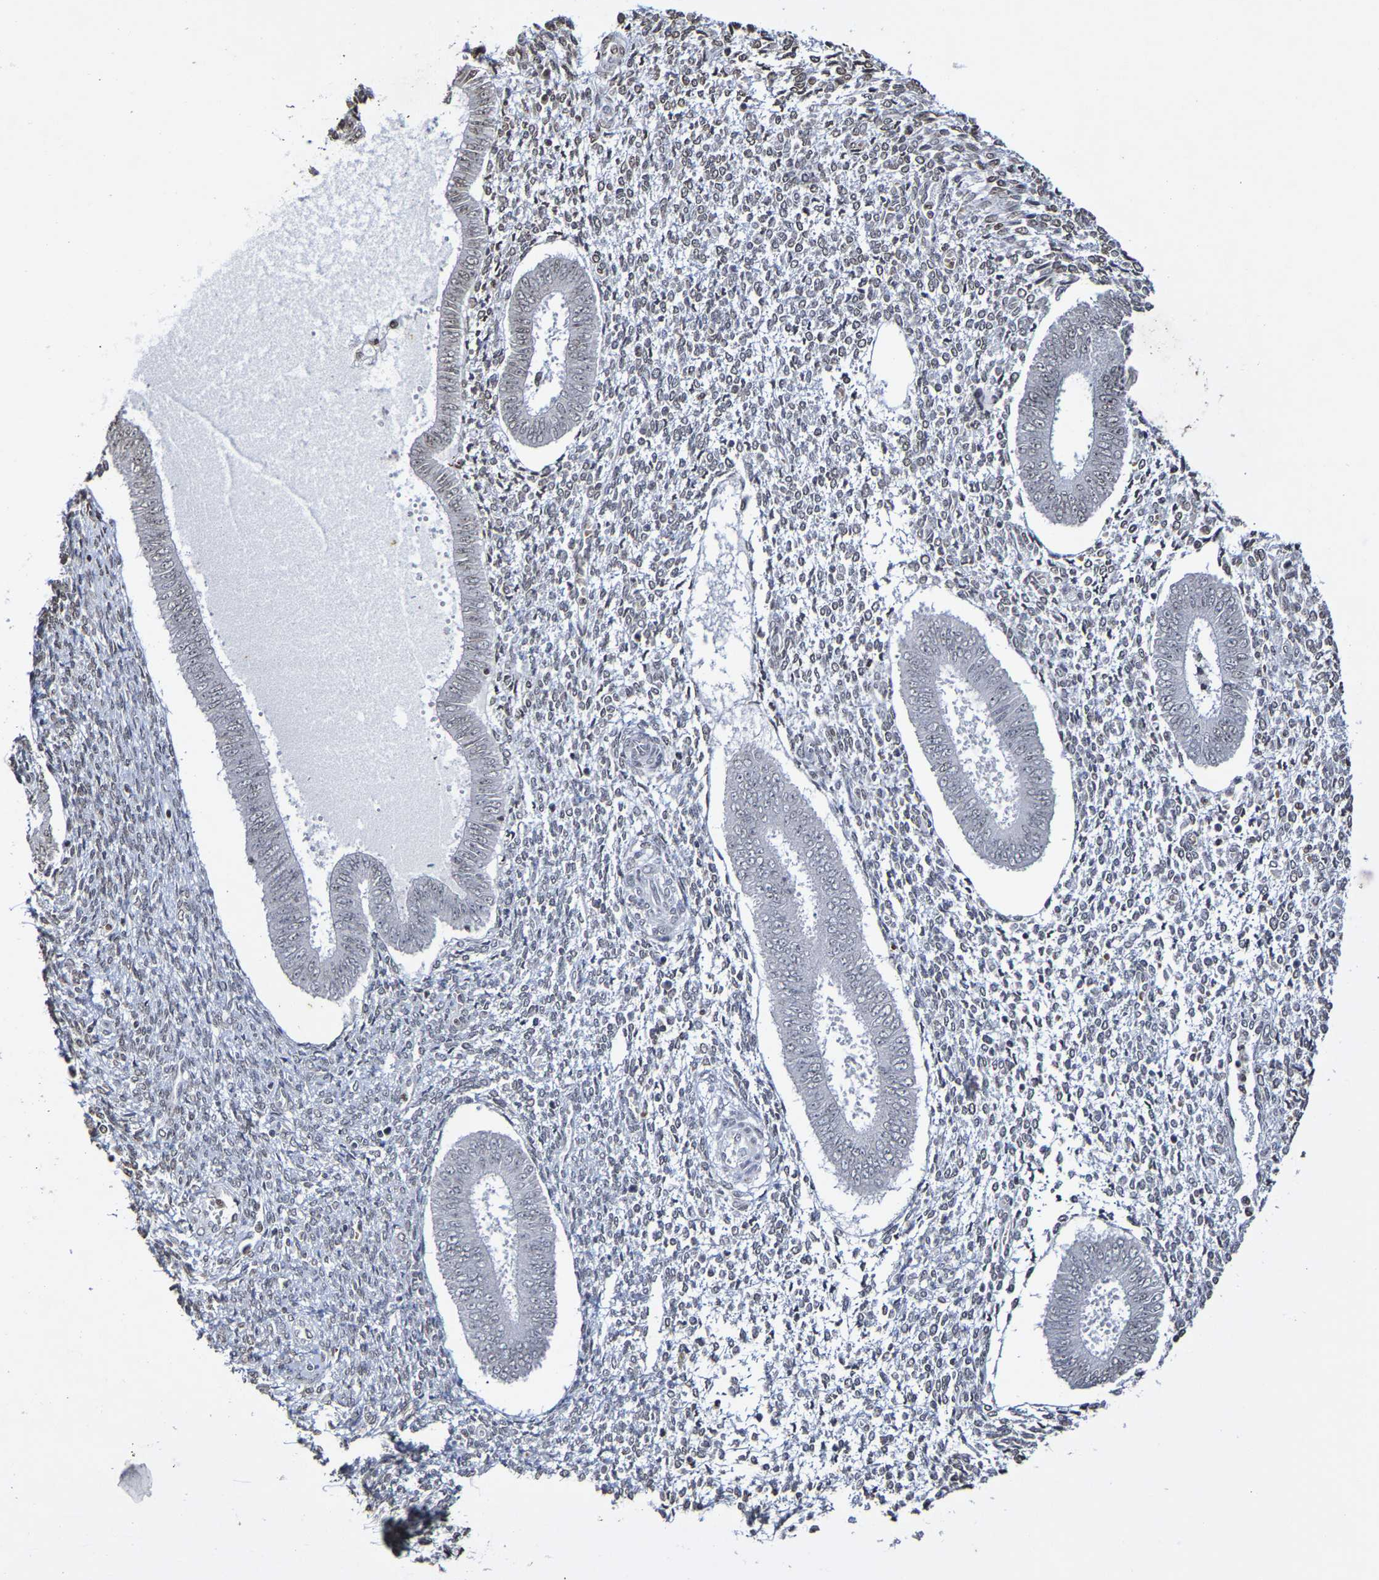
{"staining": {"intensity": "weak", "quantity": "25%-75%", "location": "nuclear"}, "tissue": "endometrium", "cell_type": "Cells in endometrial stroma", "image_type": "normal", "snomed": [{"axis": "morphology", "description": "Normal tissue, NOS"}, {"axis": "topography", "description": "Endometrium"}], "caption": "Immunohistochemical staining of normal endometrium displays low levels of weak nuclear positivity in about 25%-75% of cells in endometrial stroma.", "gene": "ATF4", "patient": {"sex": "female", "age": 35}}